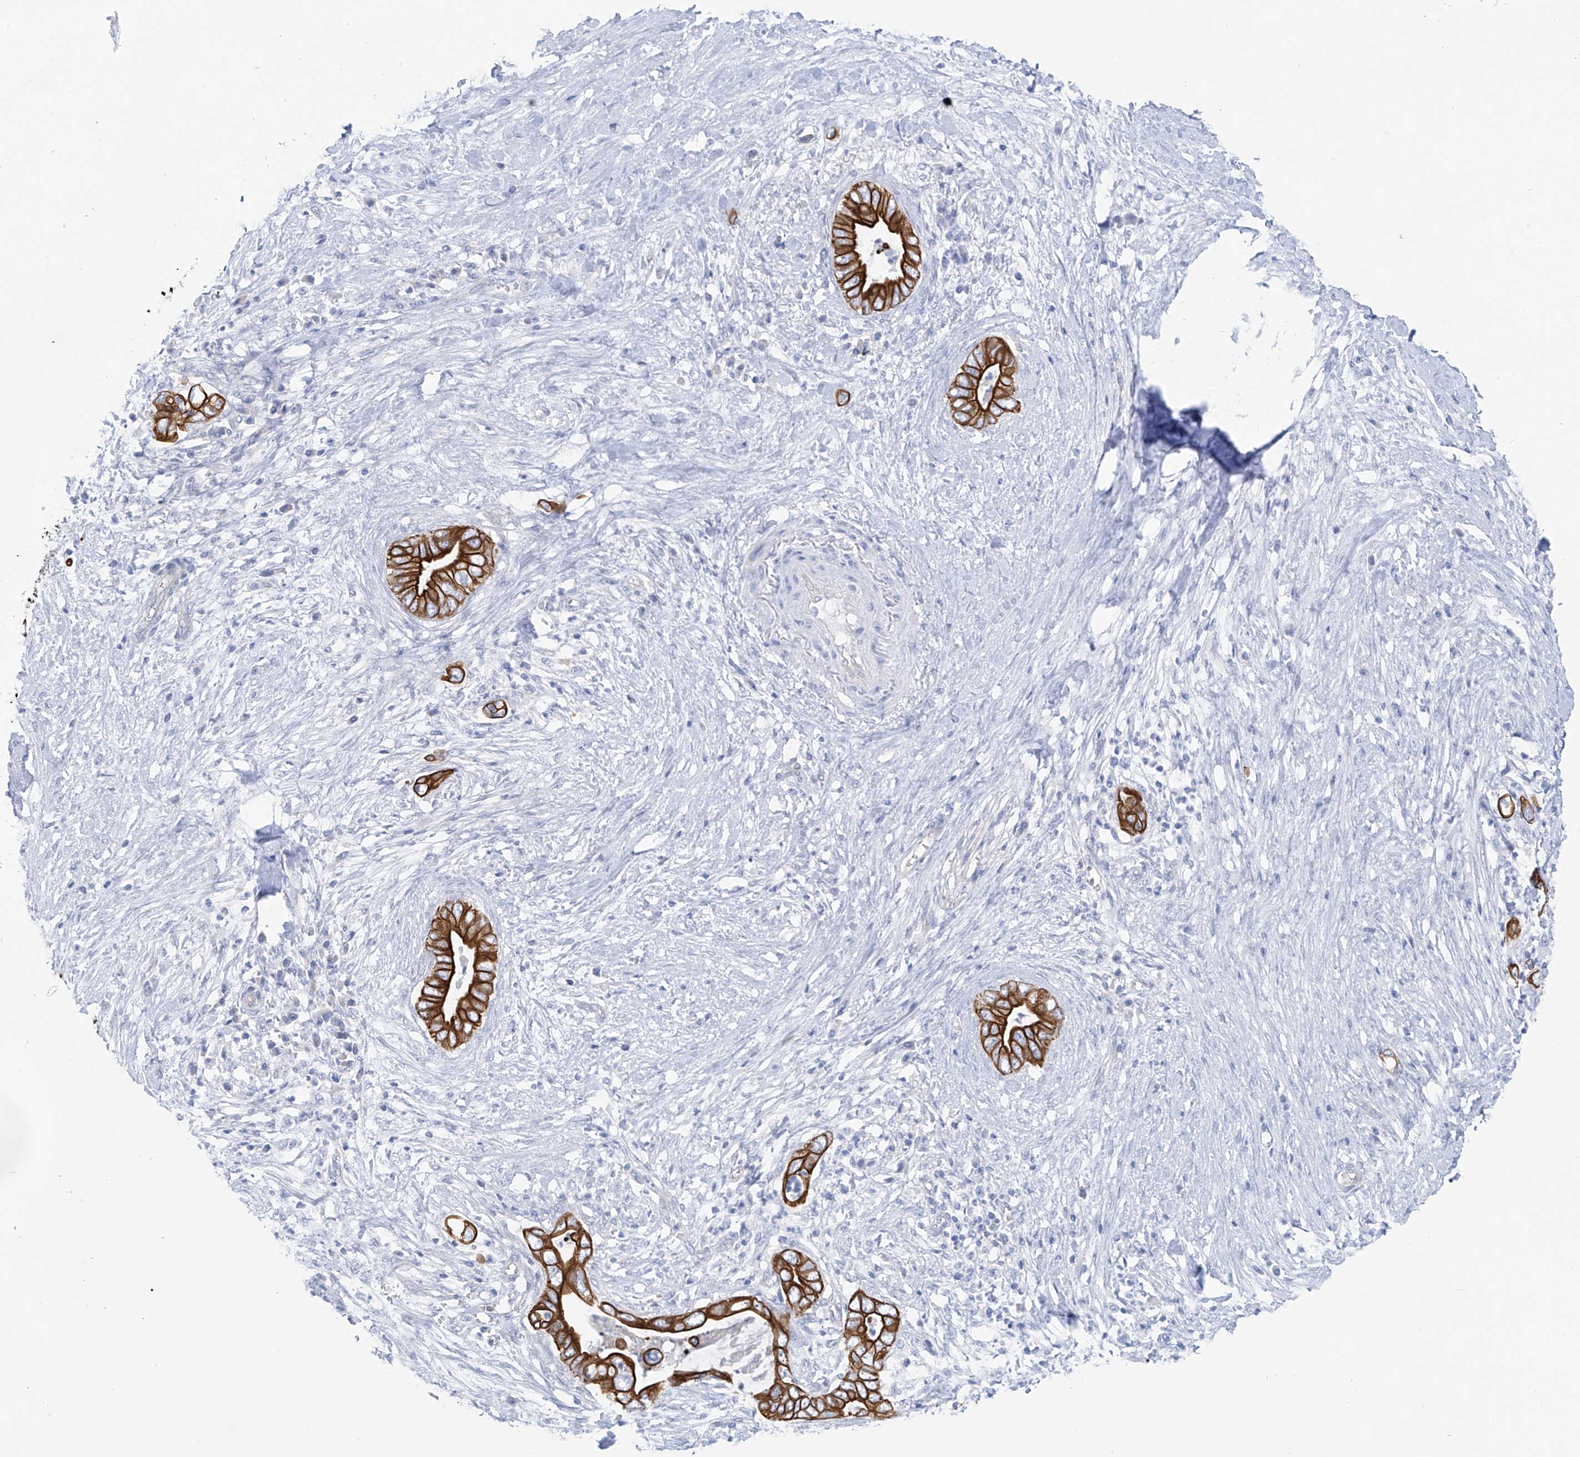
{"staining": {"intensity": "strong", "quantity": ">75%", "location": "cytoplasmic/membranous"}, "tissue": "pancreatic cancer", "cell_type": "Tumor cells", "image_type": "cancer", "snomed": [{"axis": "morphology", "description": "Adenocarcinoma, NOS"}, {"axis": "topography", "description": "Pancreas"}], "caption": "Immunohistochemistry image of neoplastic tissue: human adenocarcinoma (pancreatic) stained using IHC displays high levels of strong protein expression localized specifically in the cytoplasmic/membranous of tumor cells, appearing as a cytoplasmic/membranous brown color.", "gene": "PIK3C2B", "patient": {"sex": "male", "age": 75}}